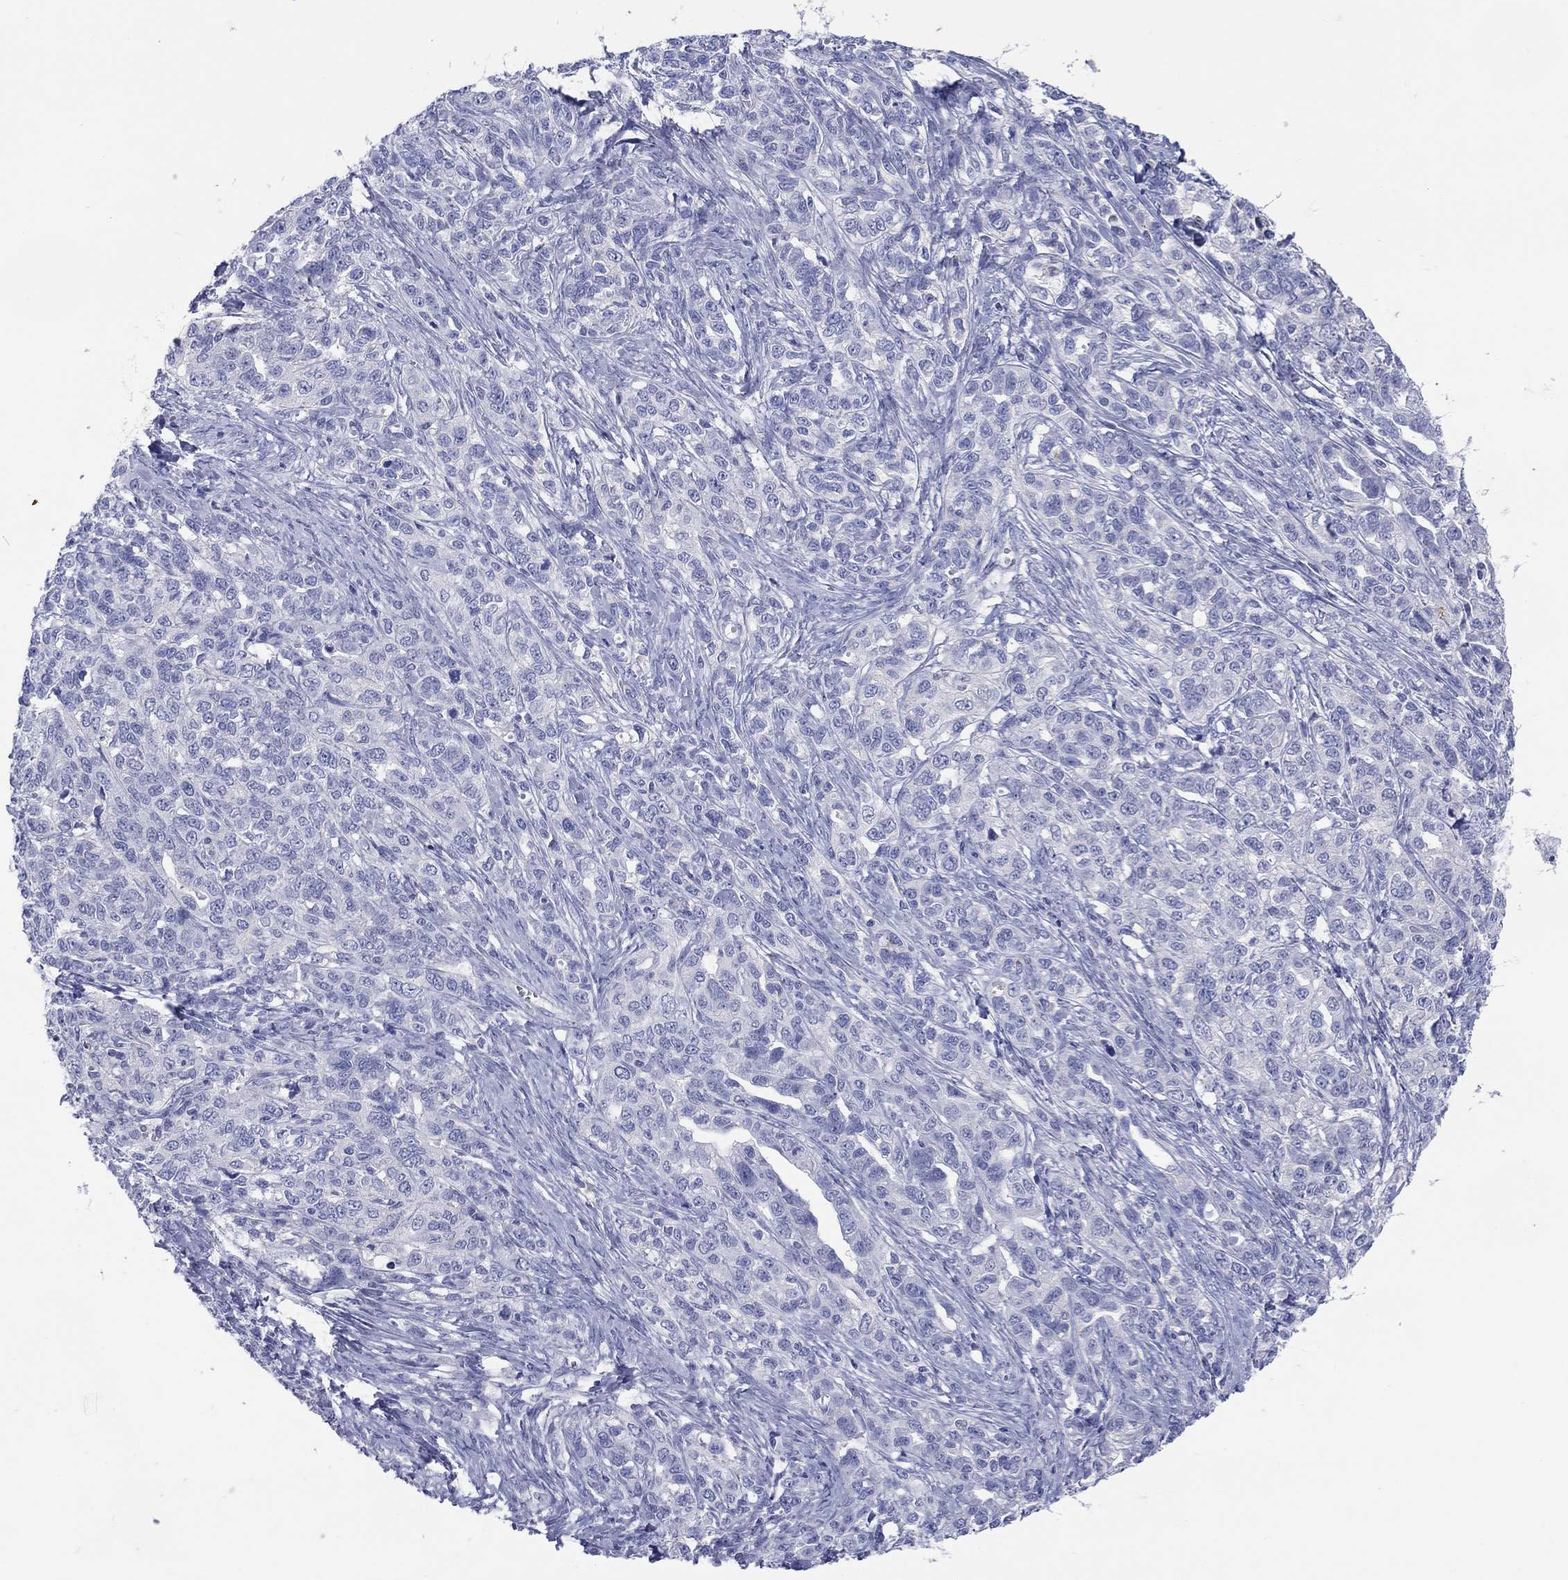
{"staining": {"intensity": "negative", "quantity": "none", "location": "none"}, "tissue": "ovarian cancer", "cell_type": "Tumor cells", "image_type": "cancer", "snomed": [{"axis": "morphology", "description": "Cystadenocarcinoma, serous, NOS"}, {"axis": "topography", "description": "Ovary"}], "caption": "Tumor cells are negative for protein expression in human ovarian cancer (serous cystadenocarcinoma).", "gene": "ERICH3", "patient": {"sex": "female", "age": 71}}